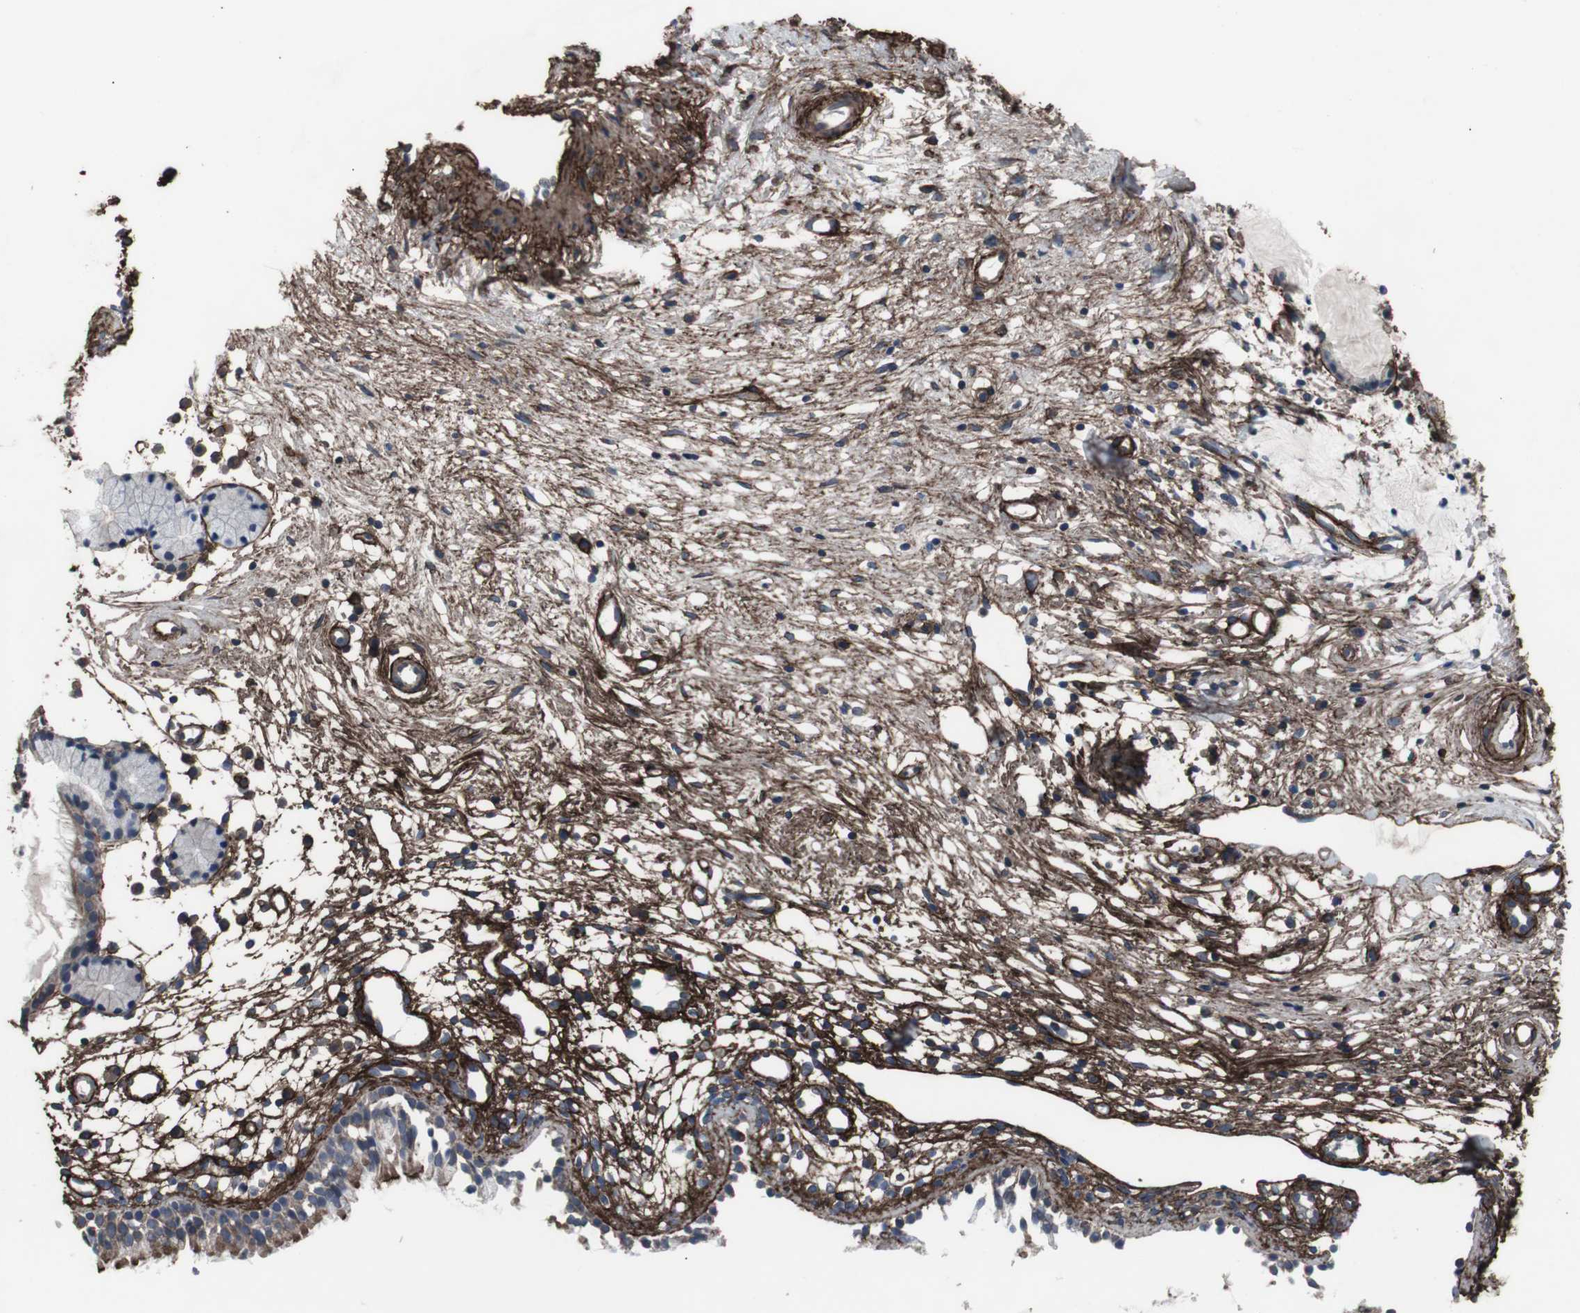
{"staining": {"intensity": "weak", "quantity": "25%-75%", "location": "cytoplasmic/membranous"}, "tissue": "nasopharynx", "cell_type": "Respiratory epithelial cells", "image_type": "normal", "snomed": [{"axis": "morphology", "description": "Normal tissue, NOS"}, {"axis": "topography", "description": "Nasopharynx"}], "caption": "The image reveals staining of benign nasopharynx, revealing weak cytoplasmic/membranous protein positivity (brown color) within respiratory epithelial cells. (brown staining indicates protein expression, while blue staining denotes nuclei).", "gene": "COL6A2", "patient": {"sex": "male", "age": 21}}